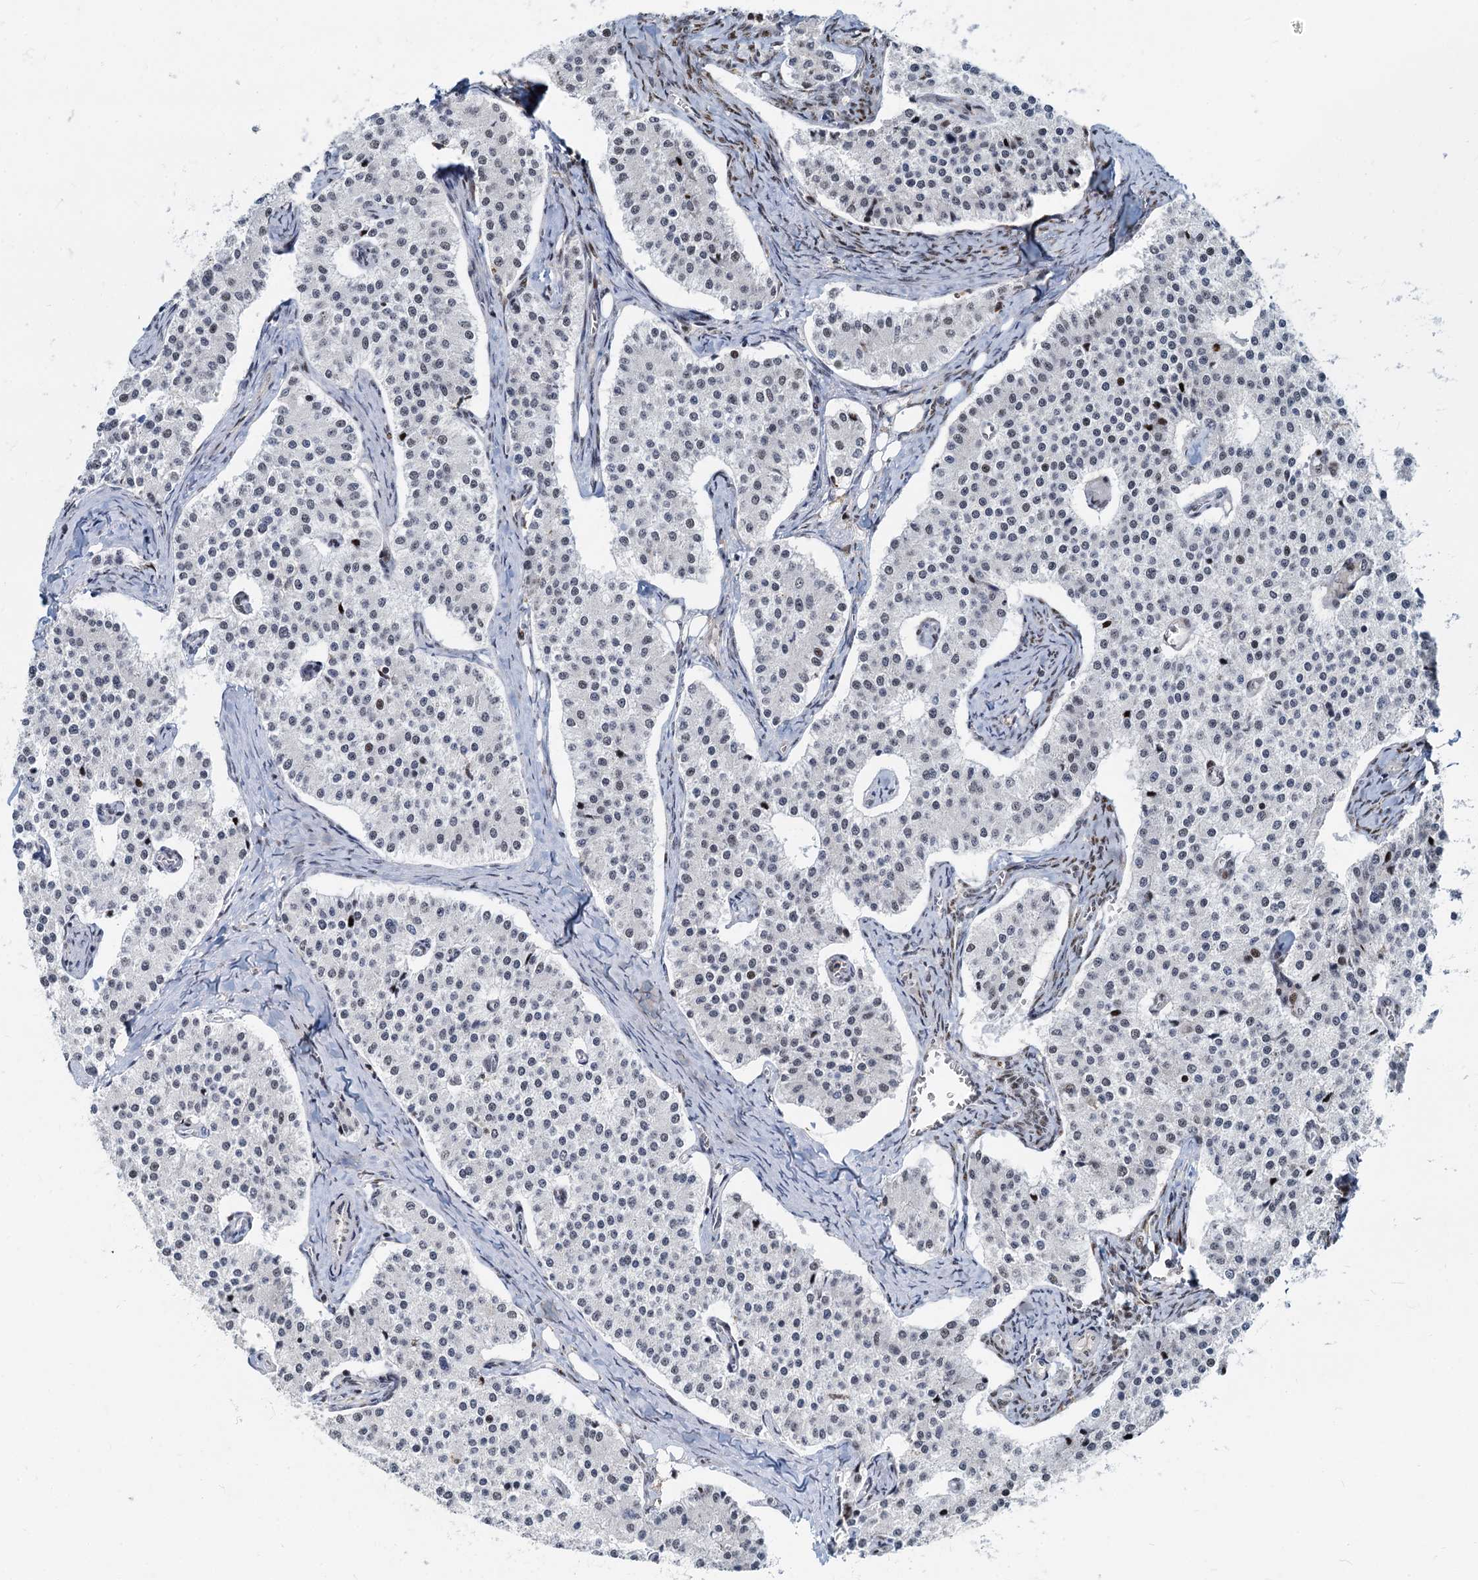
{"staining": {"intensity": "negative", "quantity": "none", "location": "none"}, "tissue": "carcinoid", "cell_type": "Tumor cells", "image_type": "cancer", "snomed": [{"axis": "morphology", "description": "Carcinoid, malignant, NOS"}, {"axis": "topography", "description": "Colon"}], "caption": "Immunohistochemistry (IHC) of carcinoid demonstrates no staining in tumor cells.", "gene": "RBM26", "patient": {"sex": "female", "age": 52}}